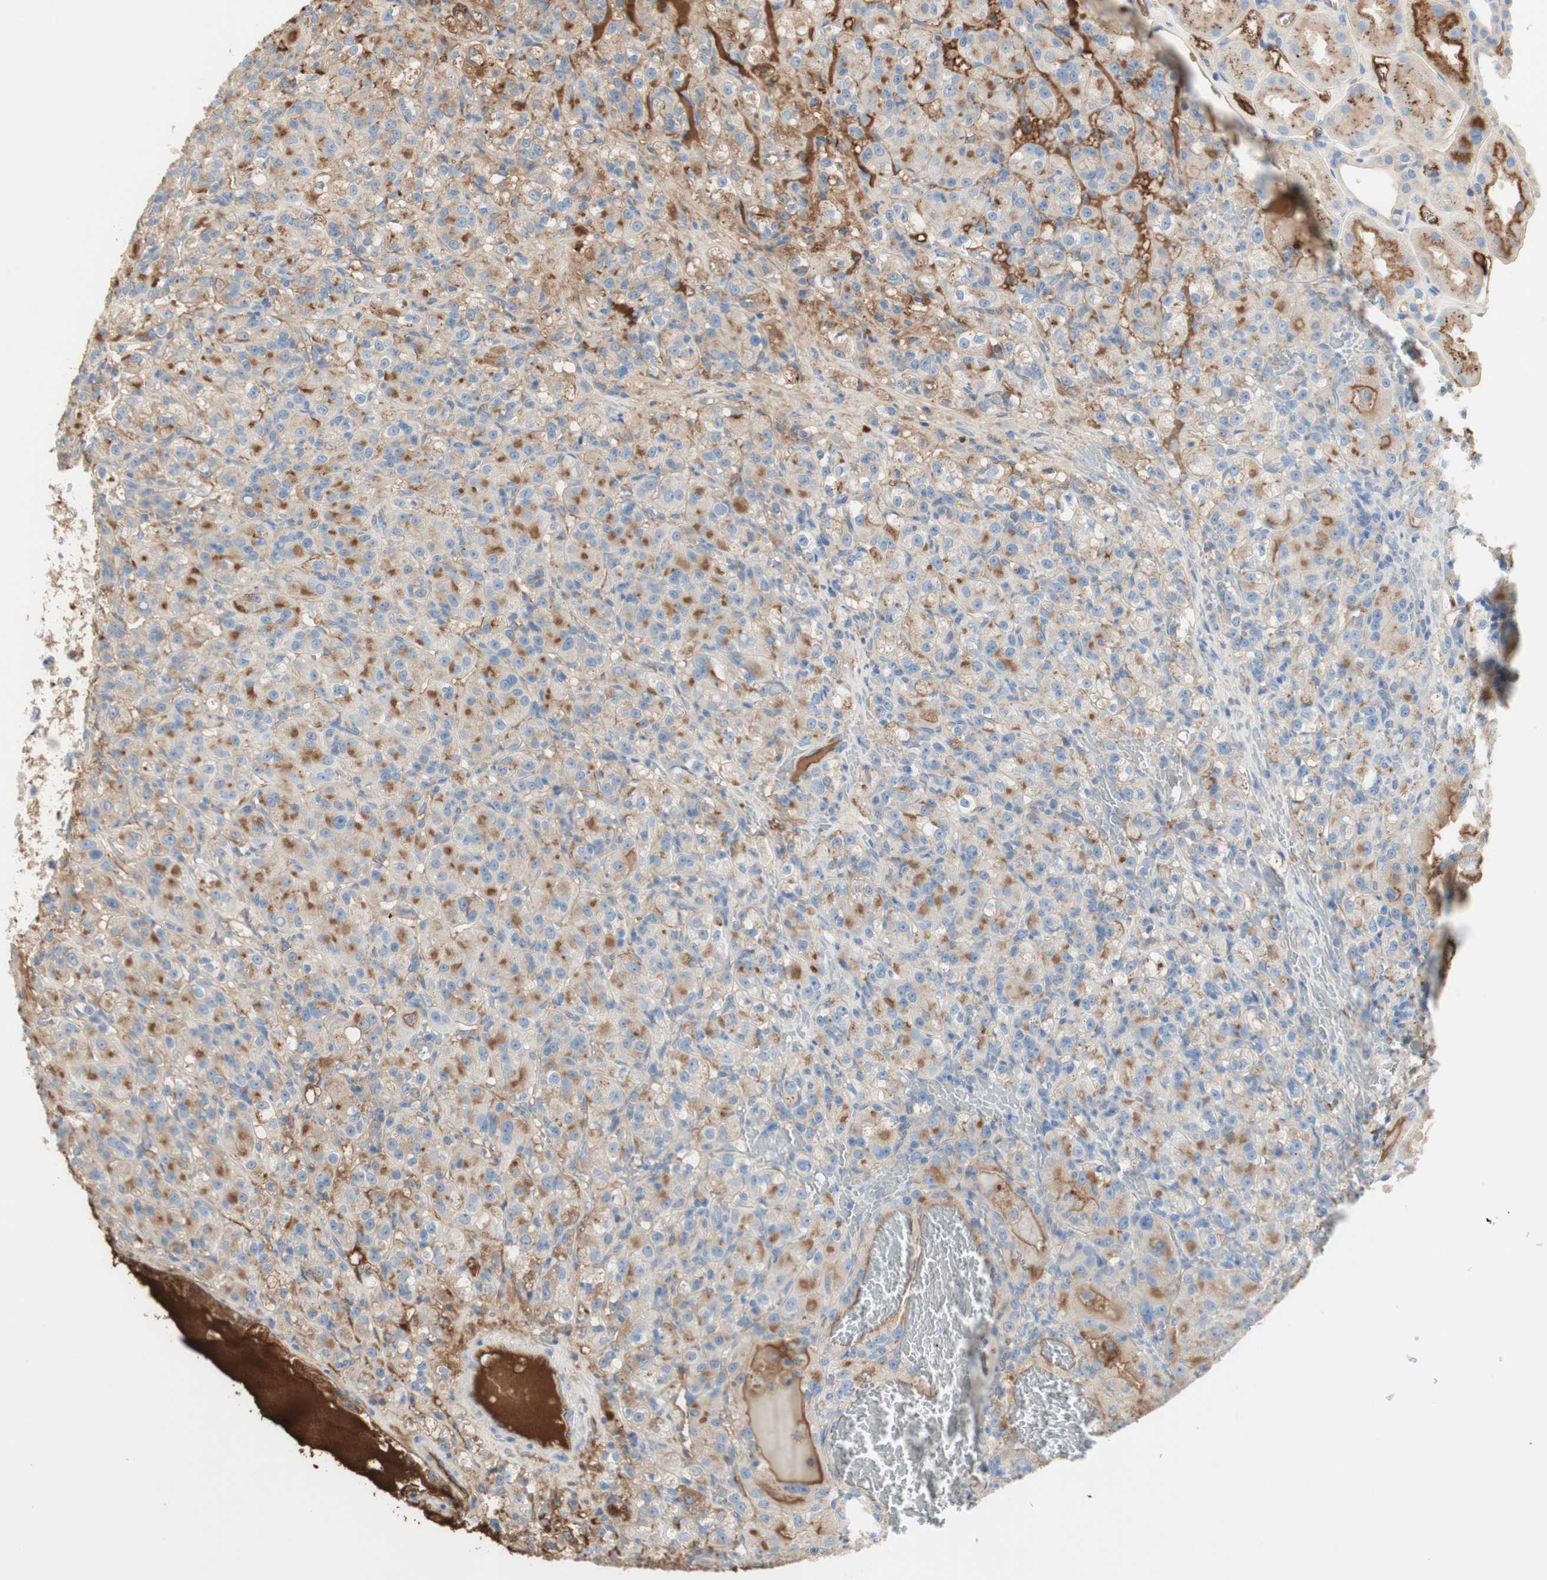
{"staining": {"intensity": "weak", "quantity": ">75%", "location": "none"}, "tissue": "renal cancer", "cell_type": "Tumor cells", "image_type": "cancer", "snomed": [{"axis": "morphology", "description": "Adenocarcinoma, NOS"}, {"axis": "topography", "description": "Kidney"}], "caption": "Brown immunohistochemical staining in renal adenocarcinoma exhibits weak None expression in approximately >75% of tumor cells.", "gene": "KNG1", "patient": {"sex": "male", "age": 61}}